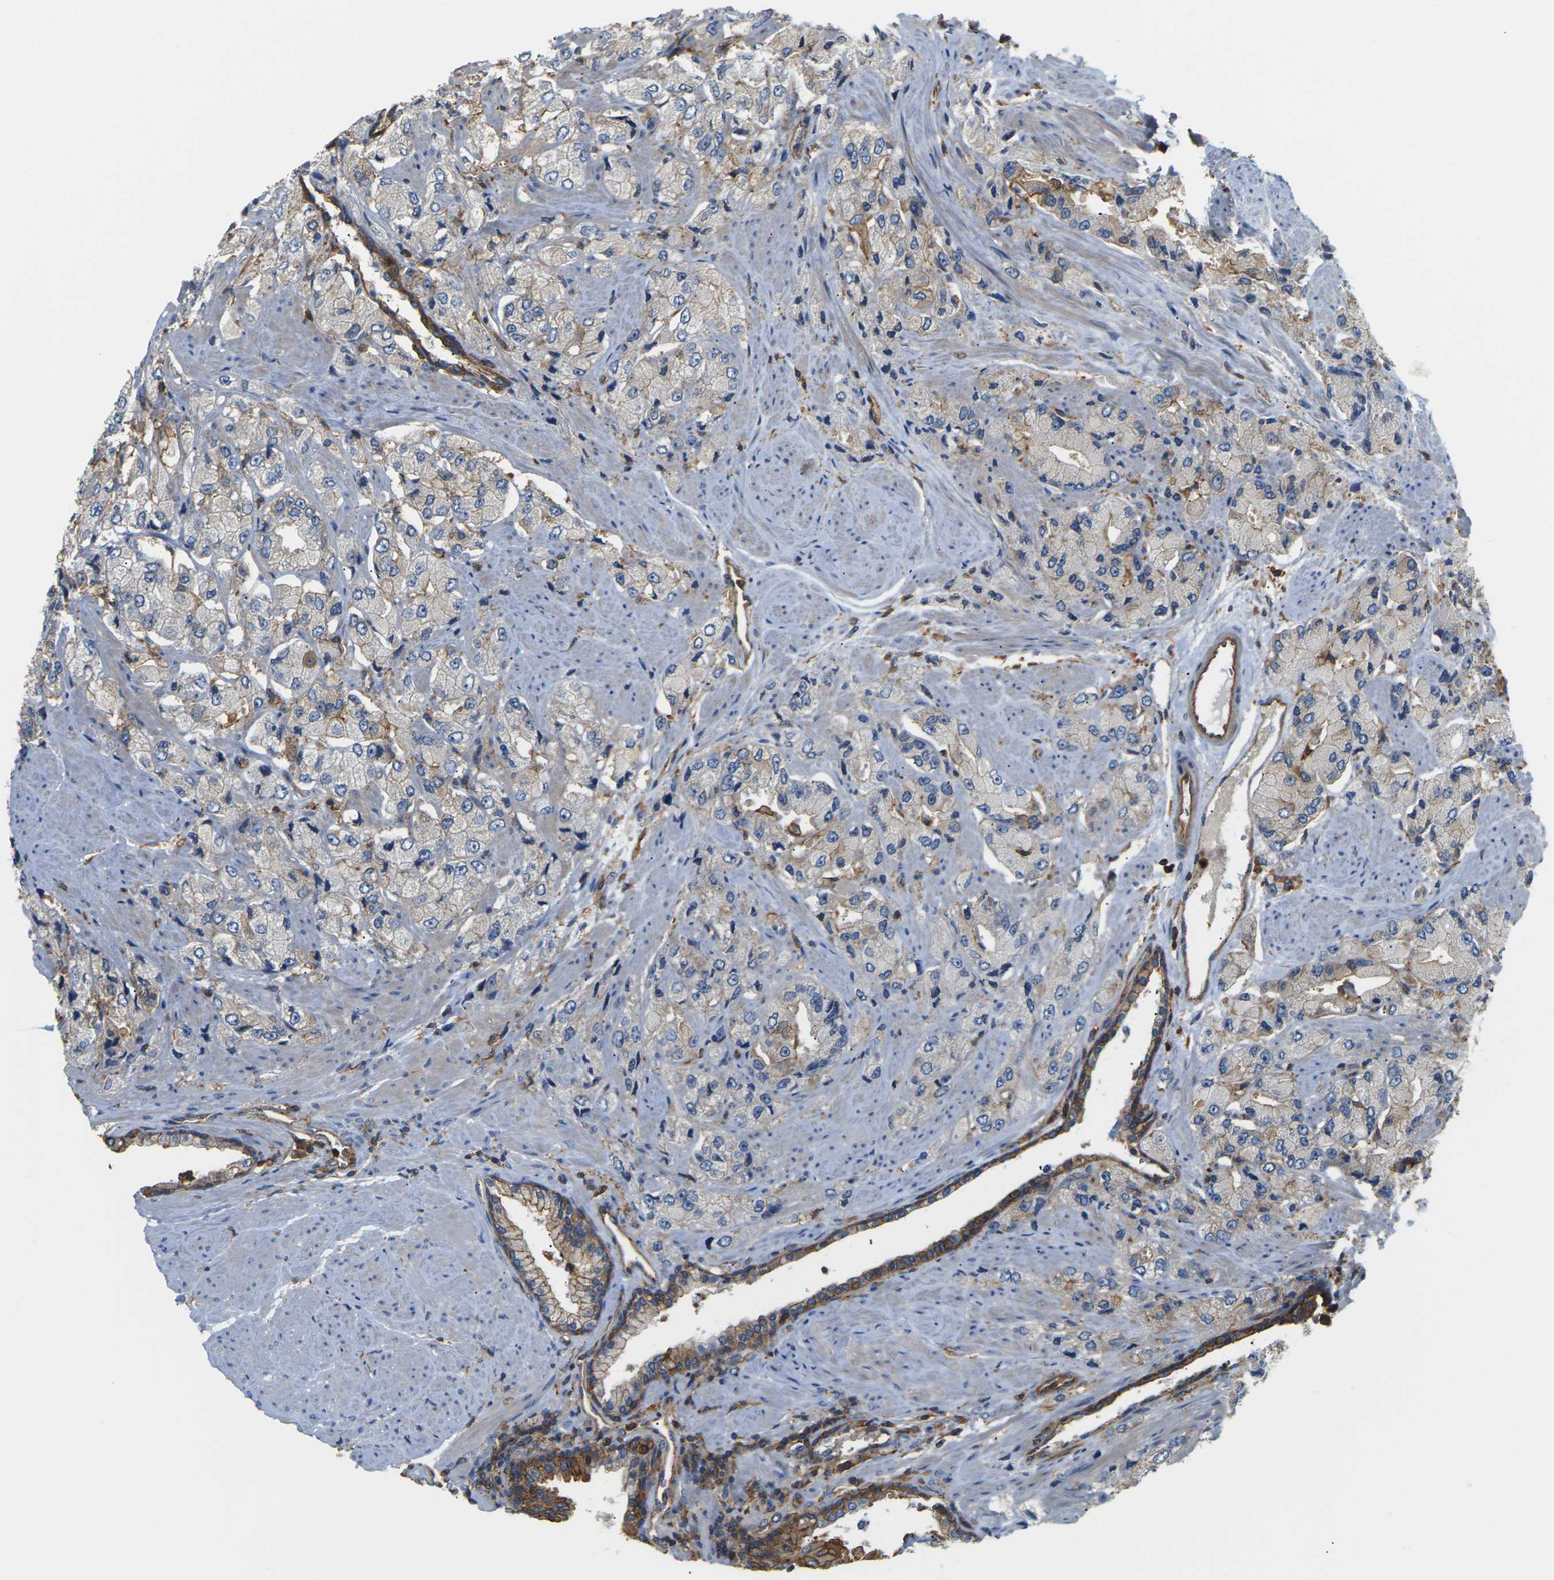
{"staining": {"intensity": "negative", "quantity": "none", "location": "none"}, "tissue": "prostate cancer", "cell_type": "Tumor cells", "image_type": "cancer", "snomed": [{"axis": "morphology", "description": "Adenocarcinoma, High grade"}, {"axis": "topography", "description": "Prostate"}], "caption": "A histopathology image of prostate cancer (adenocarcinoma (high-grade)) stained for a protein demonstrates no brown staining in tumor cells. (Brightfield microscopy of DAB immunohistochemistry at high magnification).", "gene": "IQGAP1", "patient": {"sex": "male", "age": 58}}